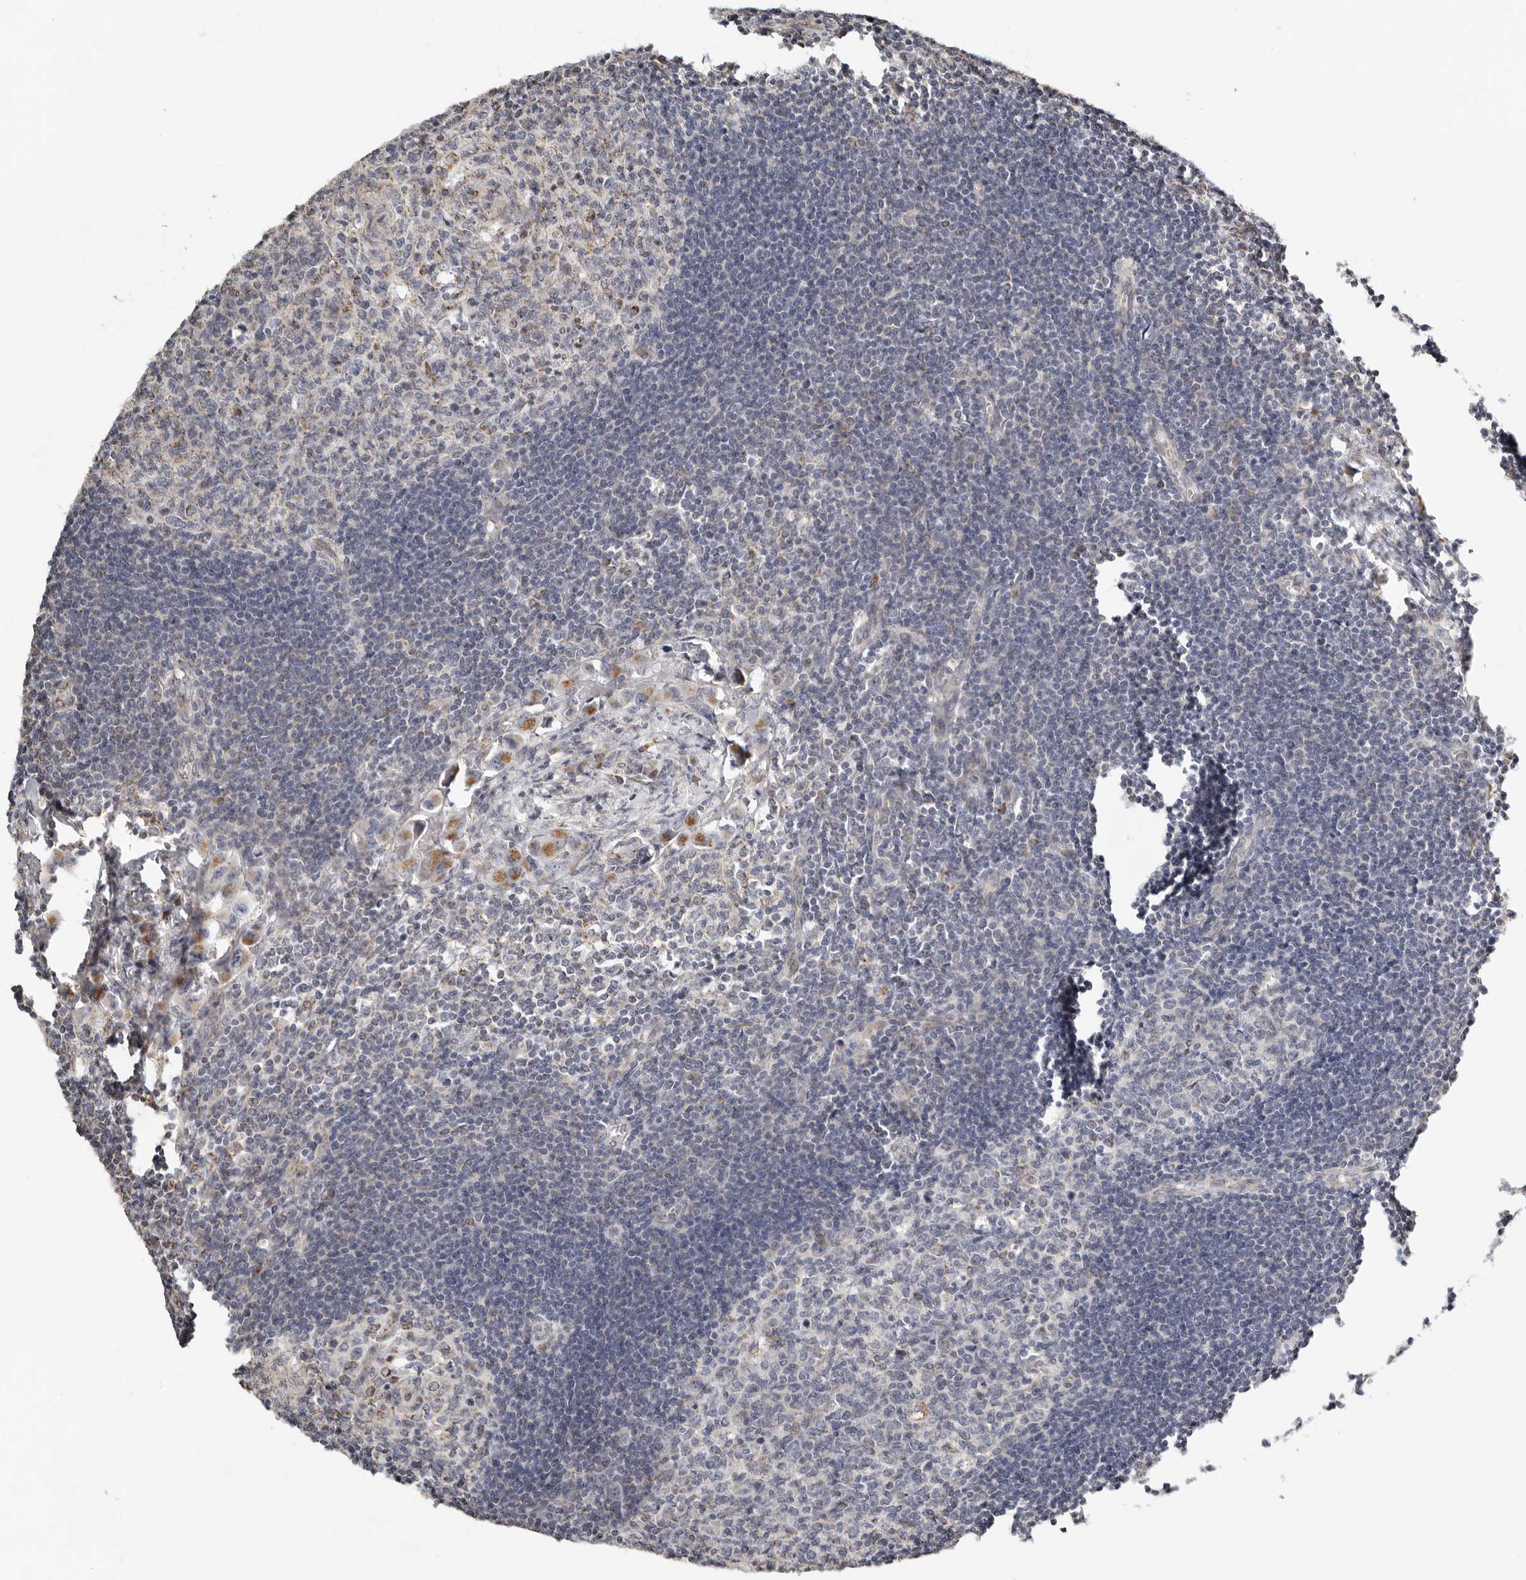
{"staining": {"intensity": "moderate", "quantity": "25%-75%", "location": "cytoplasmic/membranous"}, "tissue": "lymph node", "cell_type": "Germinal center cells", "image_type": "normal", "snomed": [{"axis": "morphology", "description": "Normal tissue, NOS"}, {"axis": "morphology", "description": "Malignant melanoma, Metastatic site"}, {"axis": "topography", "description": "Lymph node"}], "caption": "DAB (3,3'-diaminobenzidine) immunohistochemical staining of normal lymph node reveals moderate cytoplasmic/membranous protein staining in about 25%-75% of germinal center cells. The staining is performed using DAB brown chromogen to label protein expression. The nuclei are counter-stained blue using hematoxylin.", "gene": "KDF1", "patient": {"sex": "male", "age": 41}}